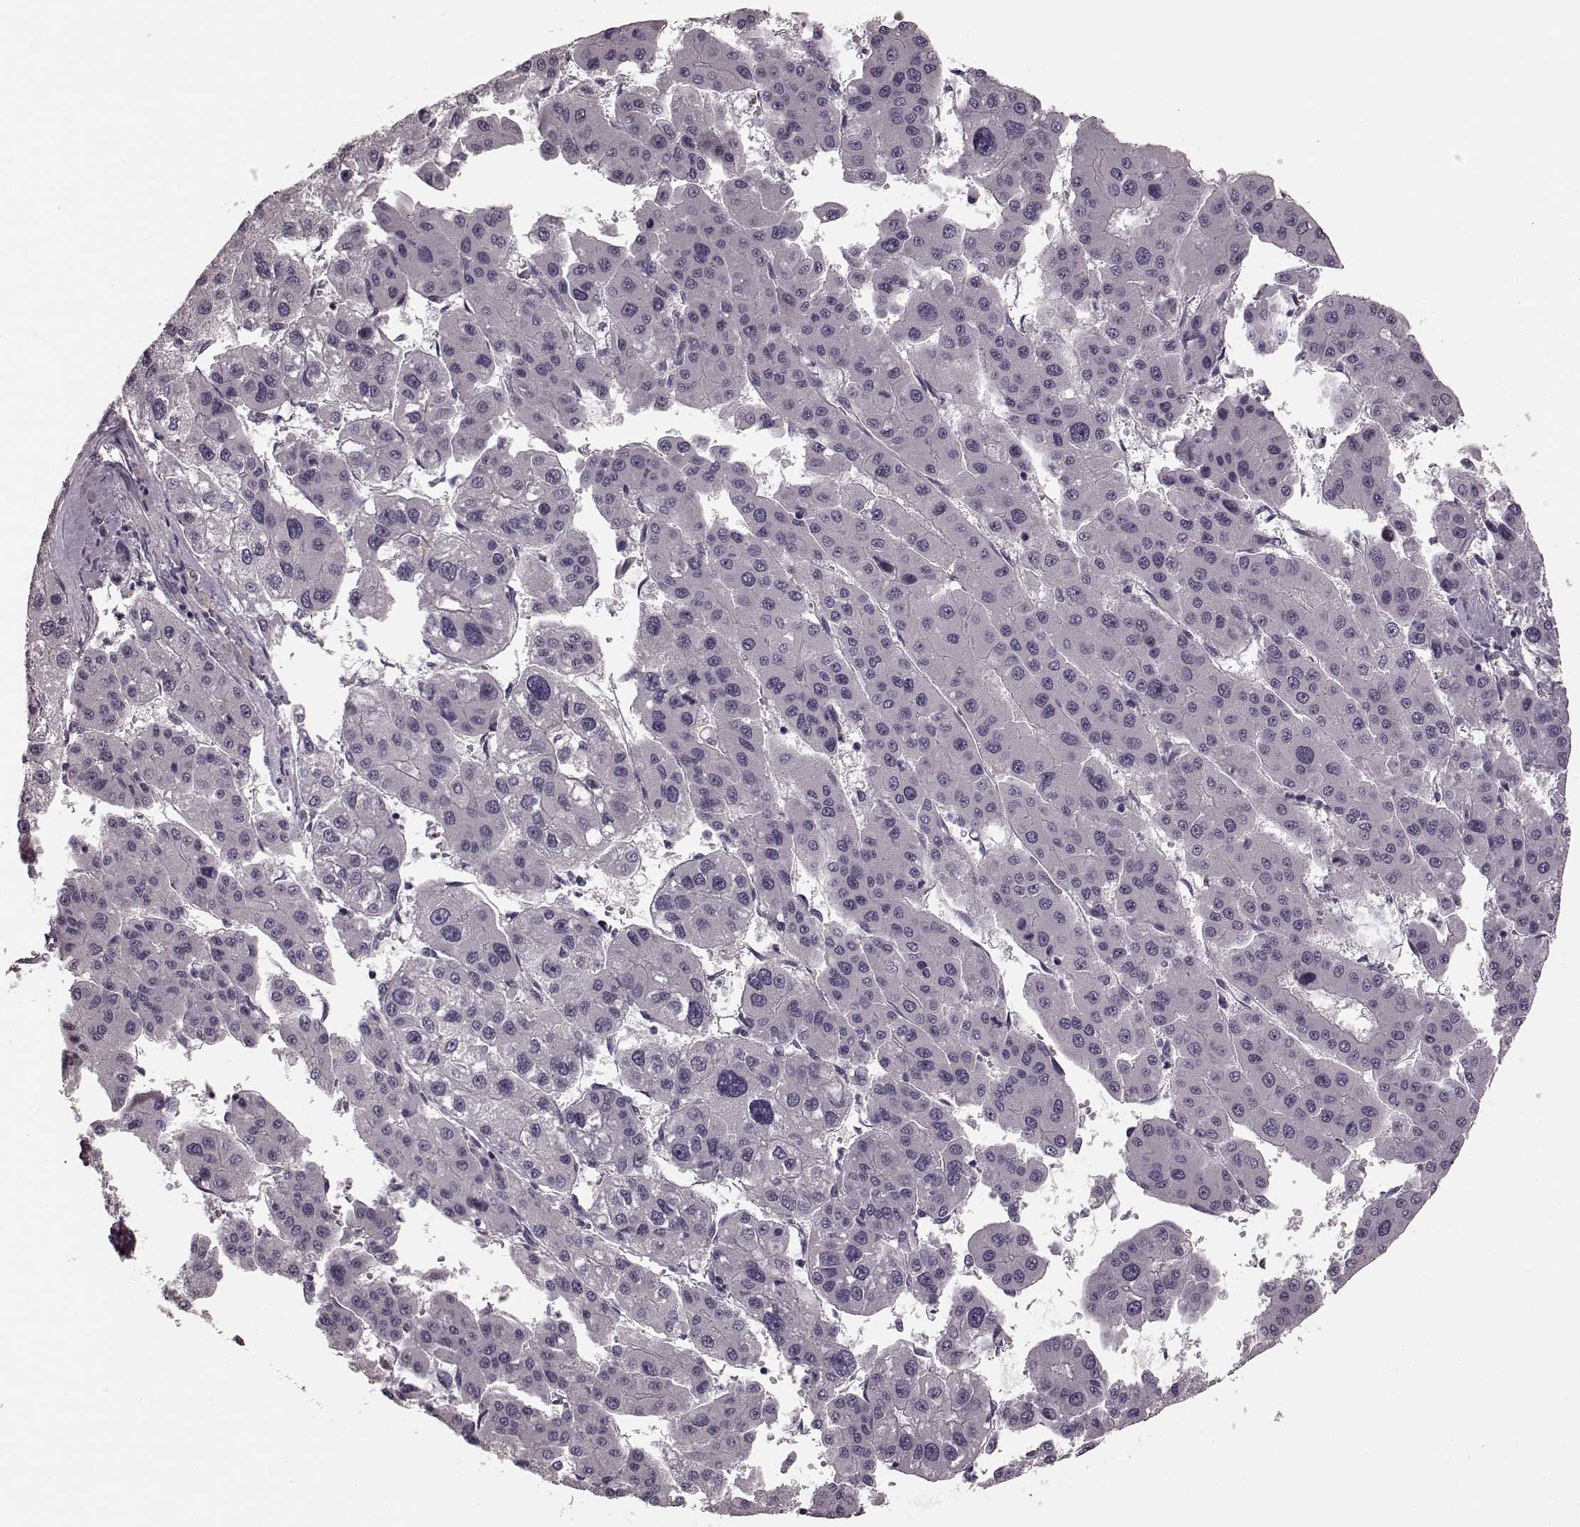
{"staining": {"intensity": "negative", "quantity": "none", "location": "none"}, "tissue": "liver cancer", "cell_type": "Tumor cells", "image_type": "cancer", "snomed": [{"axis": "morphology", "description": "Carcinoma, Hepatocellular, NOS"}, {"axis": "topography", "description": "Liver"}], "caption": "Tumor cells show no significant protein expression in liver cancer.", "gene": "PRKCE", "patient": {"sex": "male", "age": 73}}